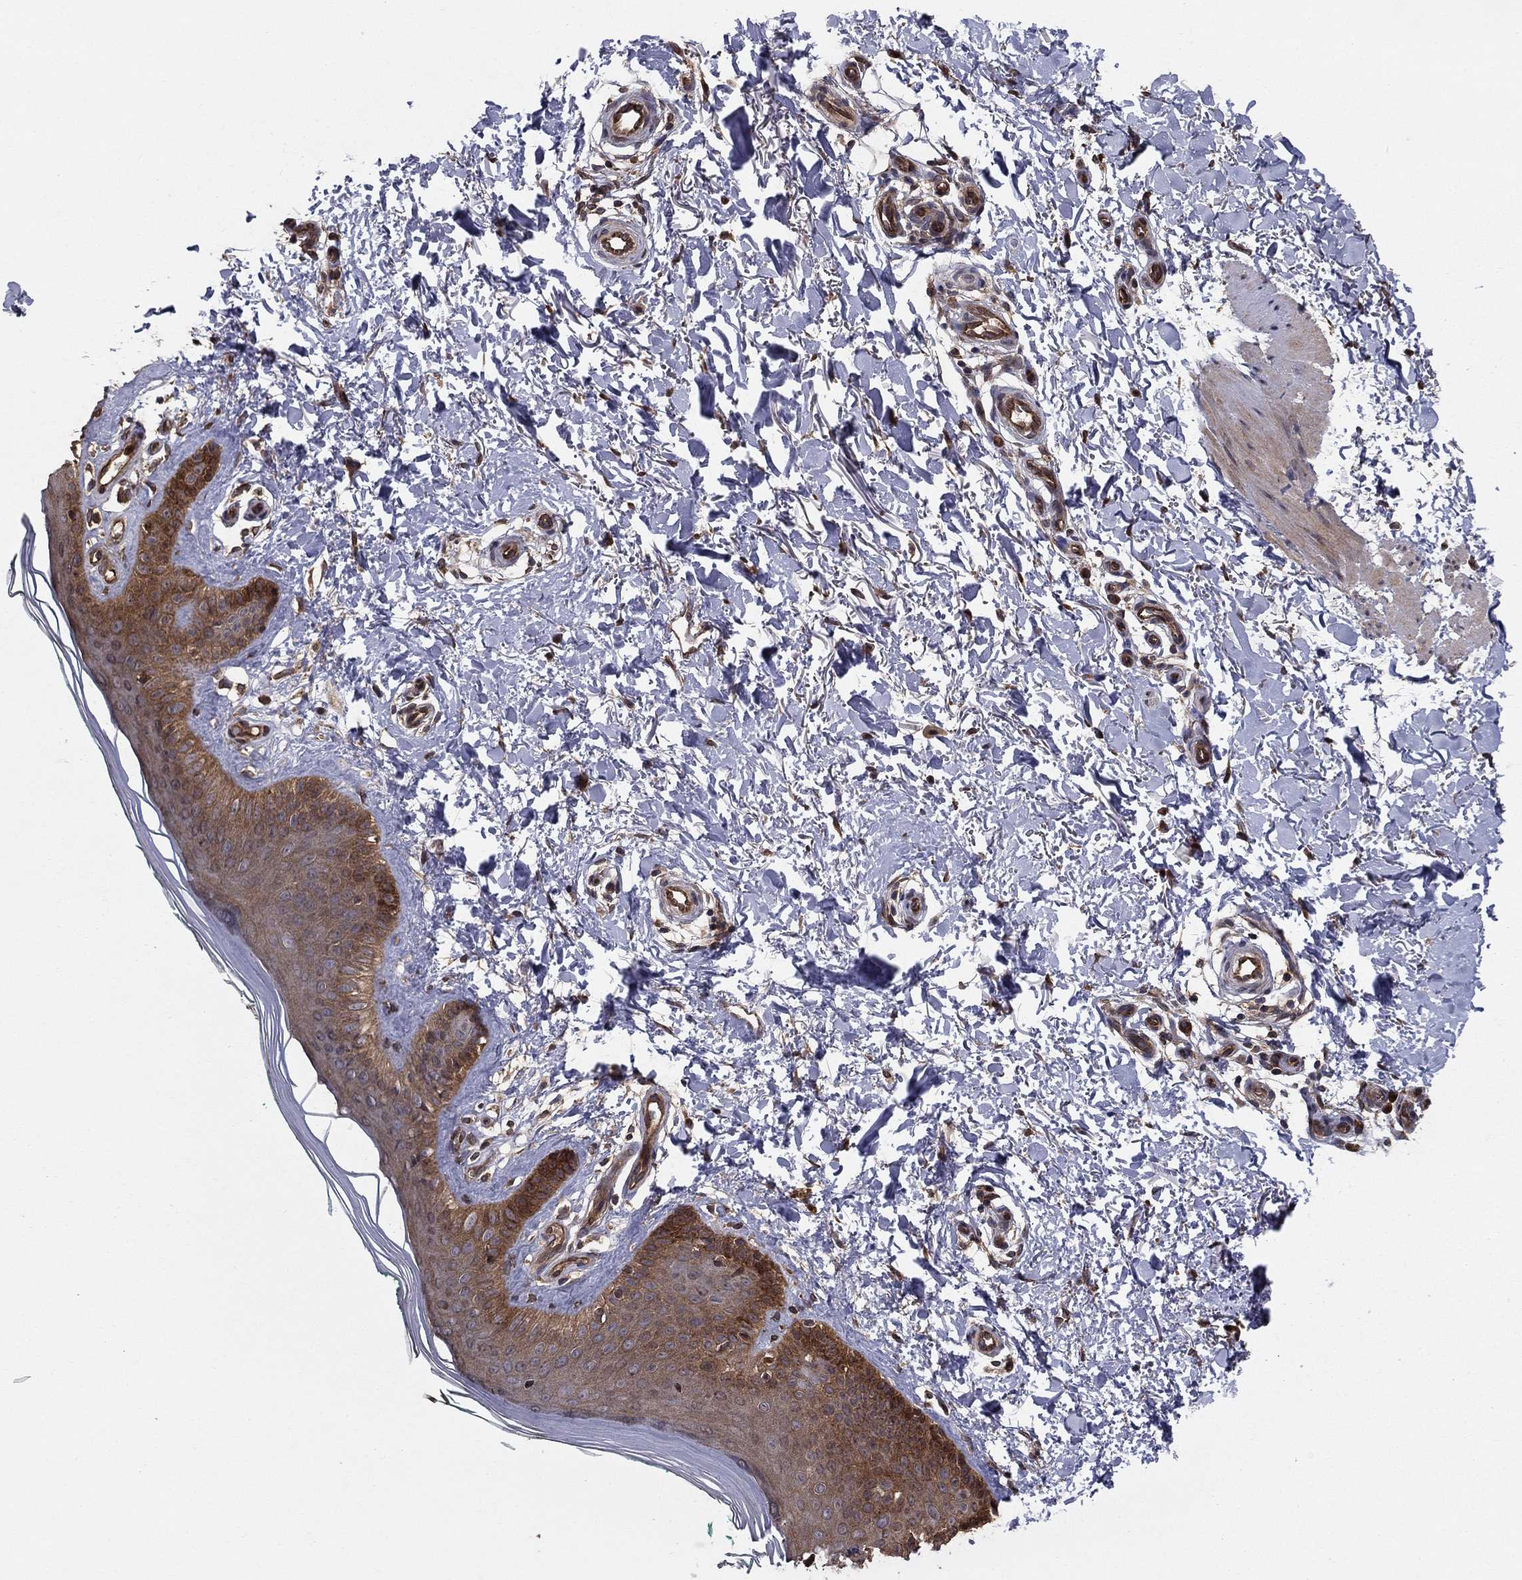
{"staining": {"intensity": "moderate", "quantity": "<25%", "location": "cytoplasmic/membranous"}, "tissue": "skin", "cell_type": "Fibroblasts", "image_type": "normal", "snomed": [{"axis": "morphology", "description": "Normal tissue, NOS"}, {"axis": "morphology", "description": "Inflammation, NOS"}, {"axis": "morphology", "description": "Fibrosis, NOS"}, {"axis": "topography", "description": "Skin"}], "caption": "Unremarkable skin exhibits moderate cytoplasmic/membranous positivity in about <25% of fibroblasts, visualized by immunohistochemistry.", "gene": "BABAM2", "patient": {"sex": "male", "age": 71}}